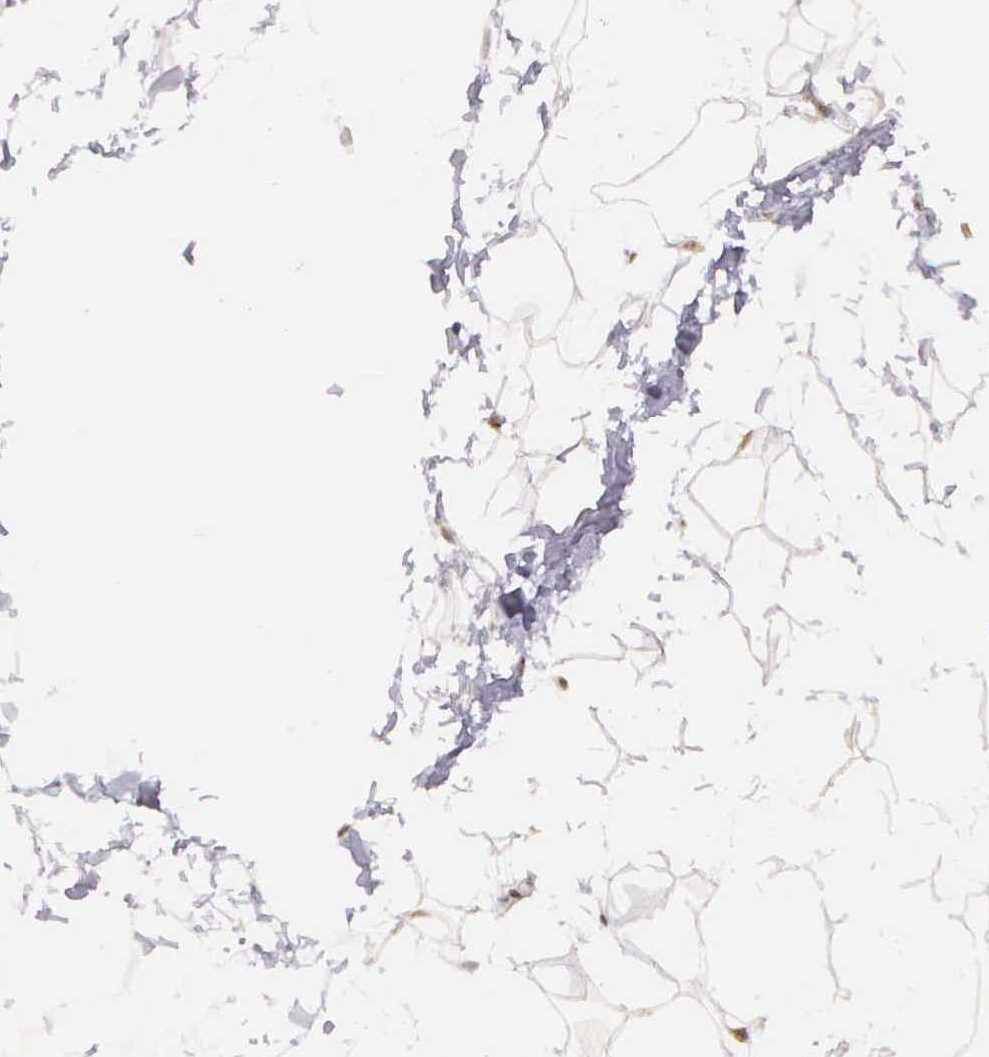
{"staining": {"intensity": "moderate", "quantity": ">75%", "location": "nuclear"}, "tissue": "adipose tissue", "cell_type": "Adipocytes", "image_type": "normal", "snomed": [{"axis": "morphology", "description": "Normal tissue, NOS"}, {"axis": "topography", "description": "Breast"}], "caption": "Protein staining of normal adipose tissue shows moderate nuclear positivity in about >75% of adipocytes.", "gene": "ARMCX5", "patient": {"sex": "female", "age": 45}}